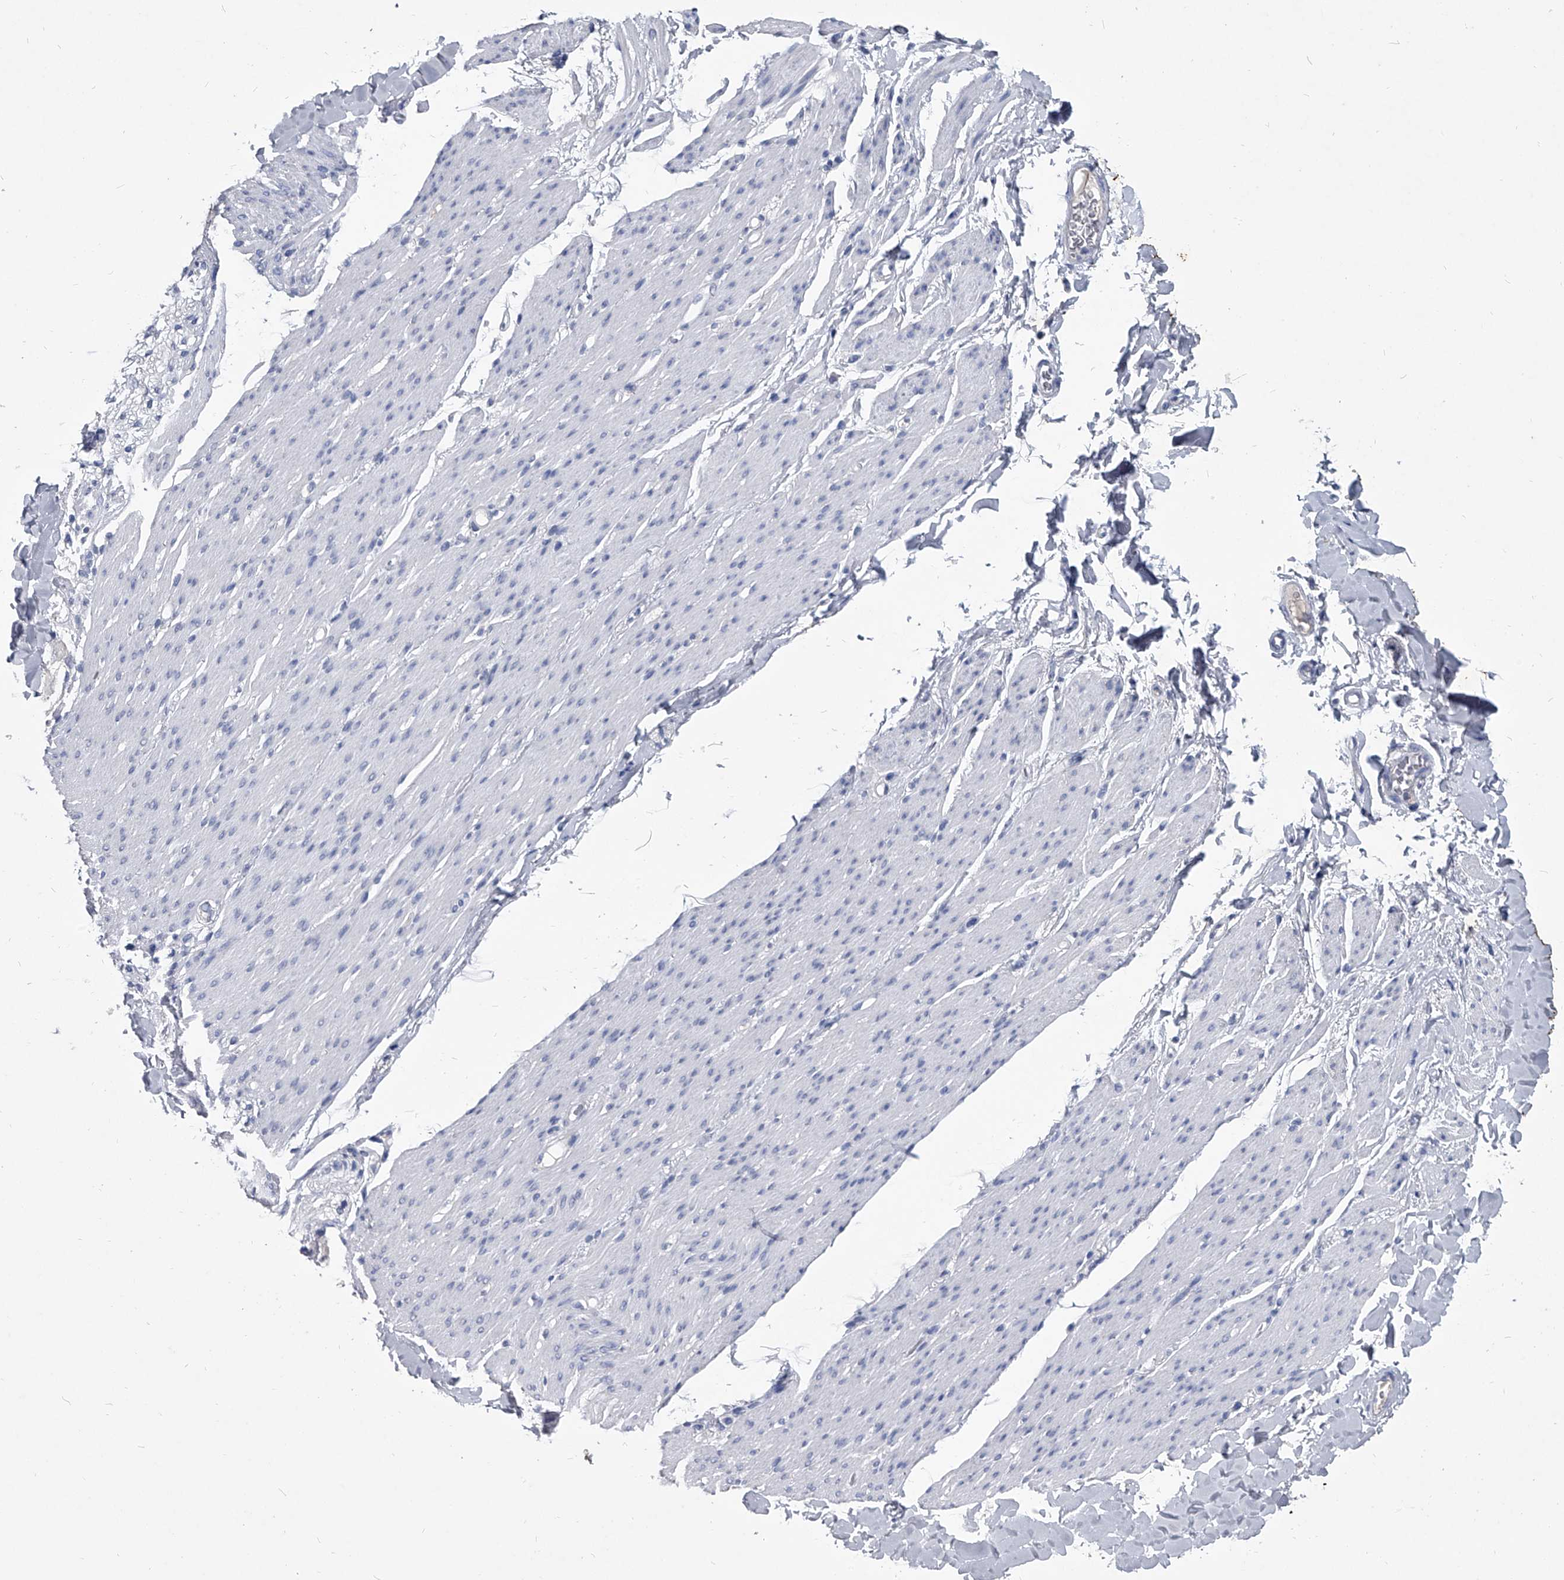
{"staining": {"intensity": "negative", "quantity": "none", "location": "none"}, "tissue": "smooth muscle", "cell_type": "Smooth muscle cells", "image_type": "normal", "snomed": [{"axis": "morphology", "description": "Normal tissue, NOS"}, {"axis": "topography", "description": "Colon"}, {"axis": "topography", "description": "Peripheral nerve tissue"}], "caption": "DAB immunohistochemical staining of normal human smooth muscle reveals no significant positivity in smooth muscle cells. (Stains: DAB (3,3'-diaminobenzidine) immunohistochemistry with hematoxylin counter stain, Microscopy: brightfield microscopy at high magnification).", "gene": "BCAS1", "patient": {"sex": "female", "age": 61}}